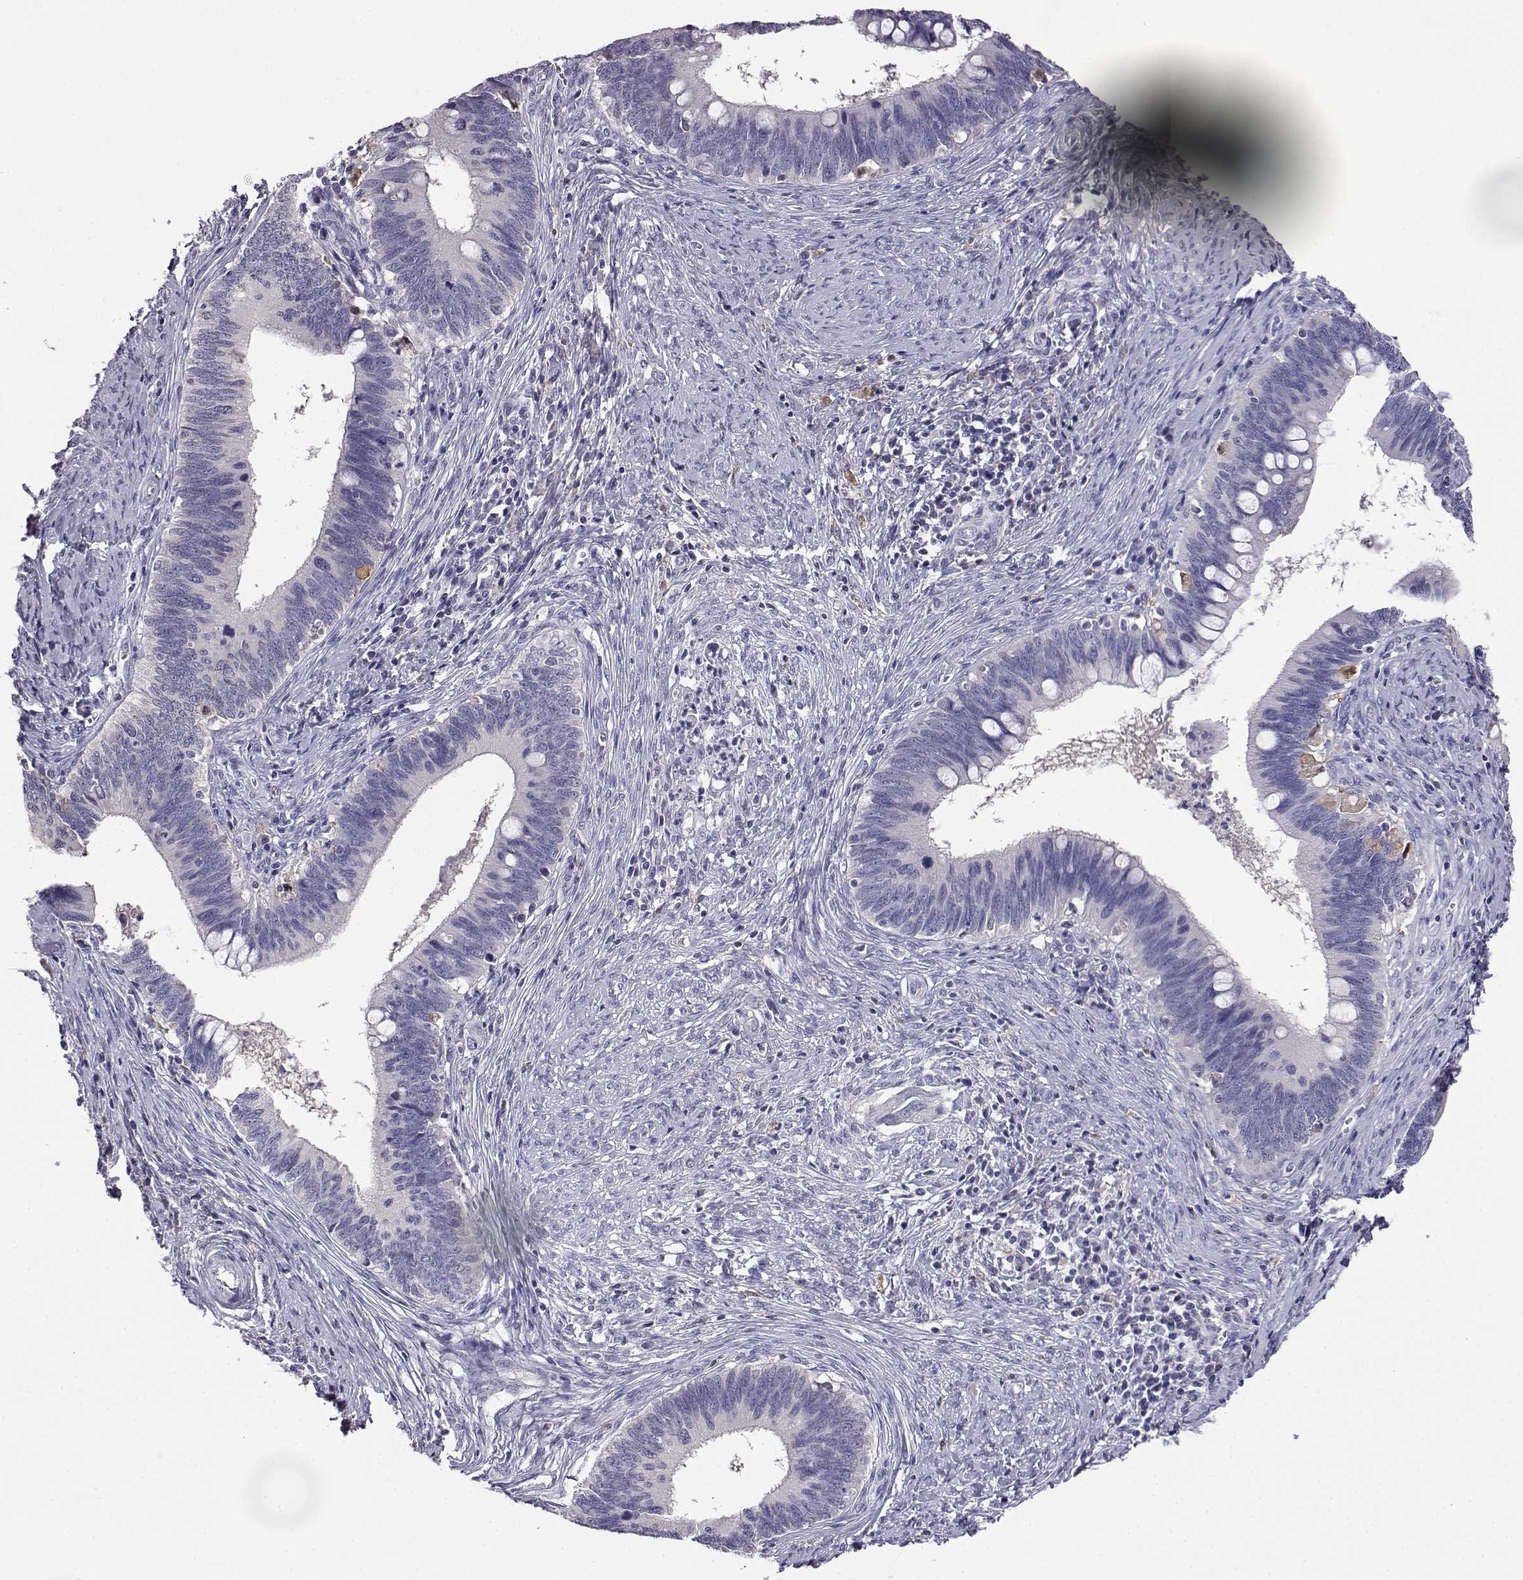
{"staining": {"intensity": "negative", "quantity": "none", "location": "none"}, "tissue": "cervical cancer", "cell_type": "Tumor cells", "image_type": "cancer", "snomed": [{"axis": "morphology", "description": "Adenocarcinoma, NOS"}, {"axis": "topography", "description": "Cervix"}], "caption": "This histopathology image is of cervical cancer (adenocarcinoma) stained with IHC to label a protein in brown with the nuclei are counter-stained blue. There is no staining in tumor cells.", "gene": "AKR1B1", "patient": {"sex": "female", "age": 42}}